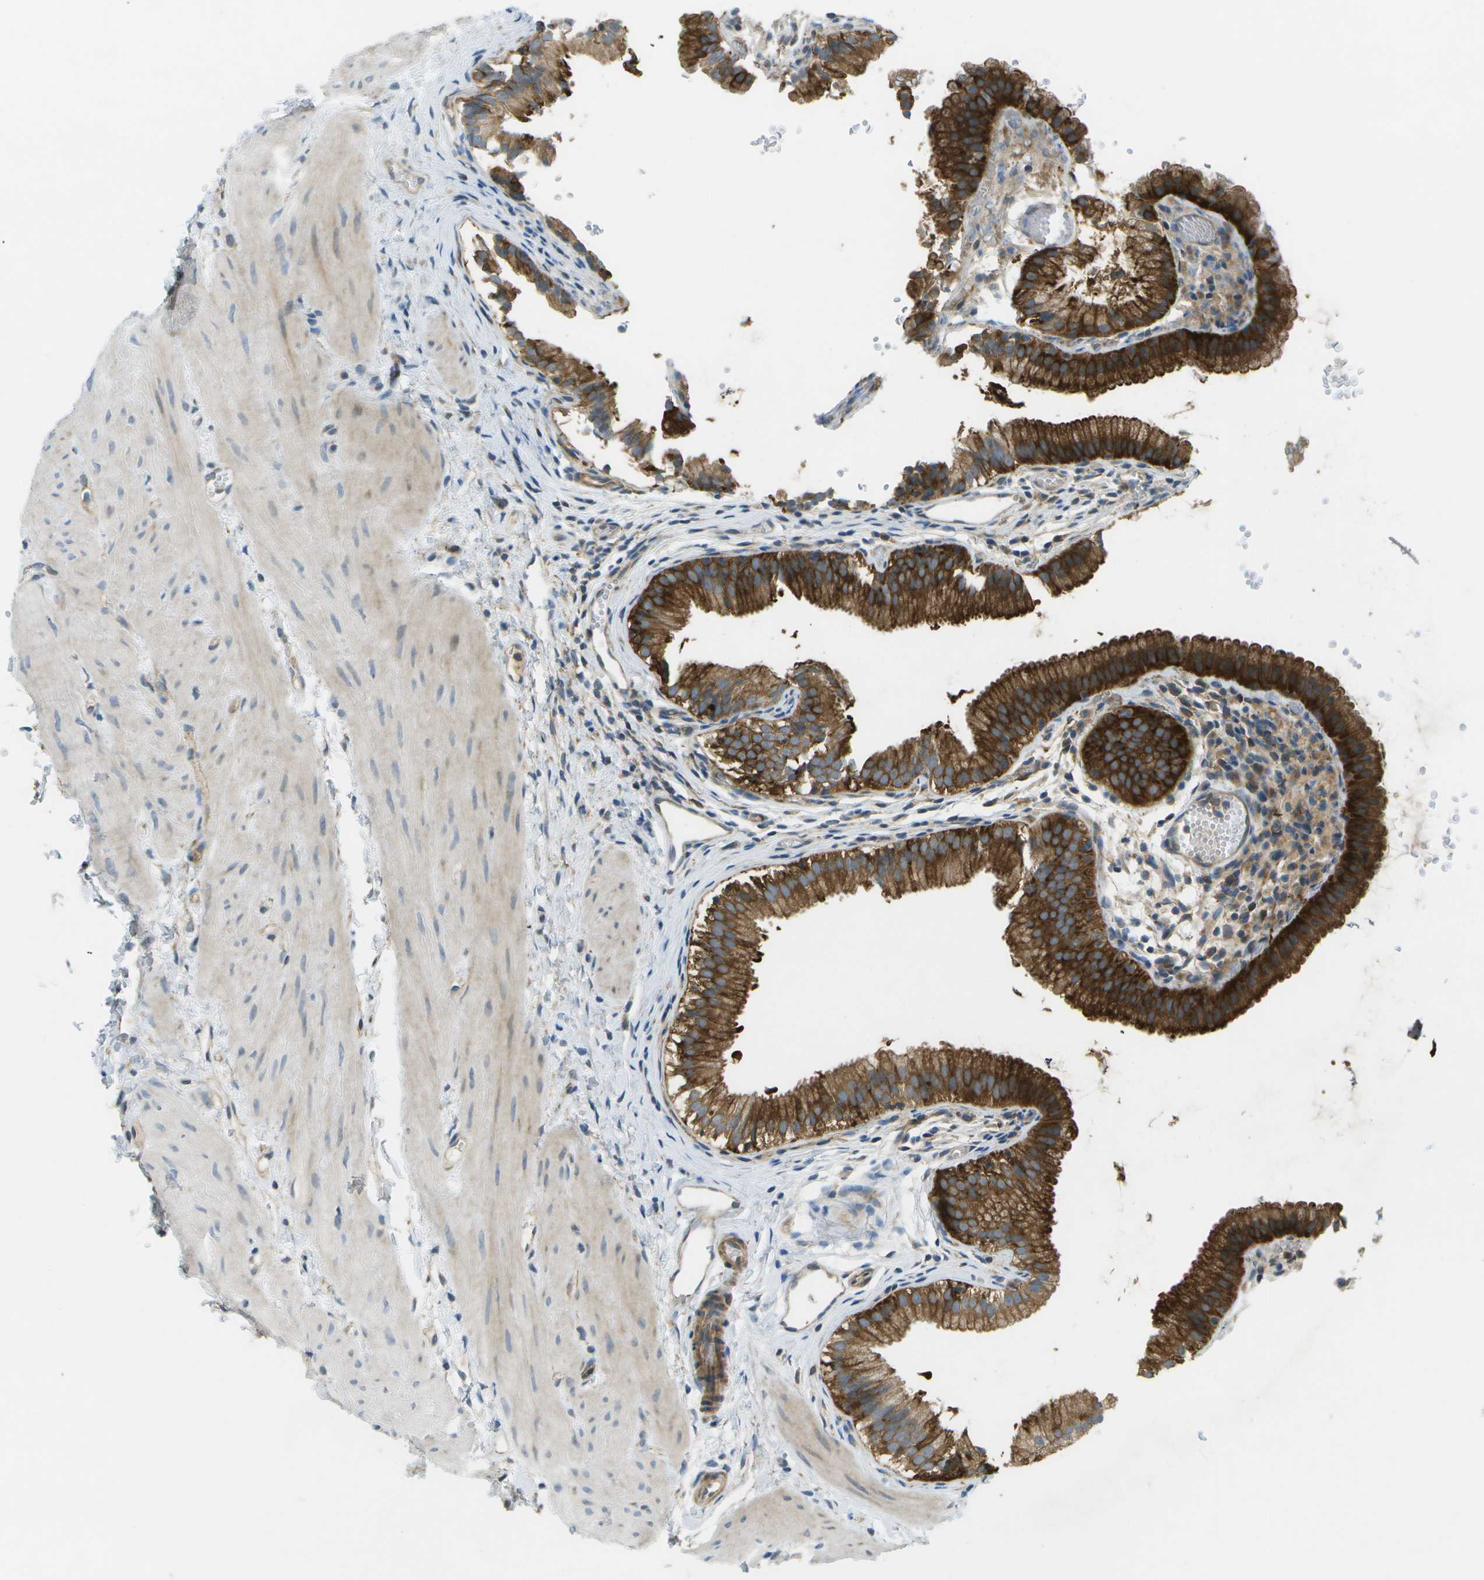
{"staining": {"intensity": "strong", "quantity": ">75%", "location": "cytoplasmic/membranous"}, "tissue": "gallbladder", "cell_type": "Glandular cells", "image_type": "normal", "snomed": [{"axis": "morphology", "description": "Normal tissue, NOS"}, {"axis": "topography", "description": "Gallbladder"}], "caption": "Gallbladder stained with a protein marker reveals strong staining in glandular cells.", "gene": "WNK2", "patient": {"sex": "female", "age": 26}}